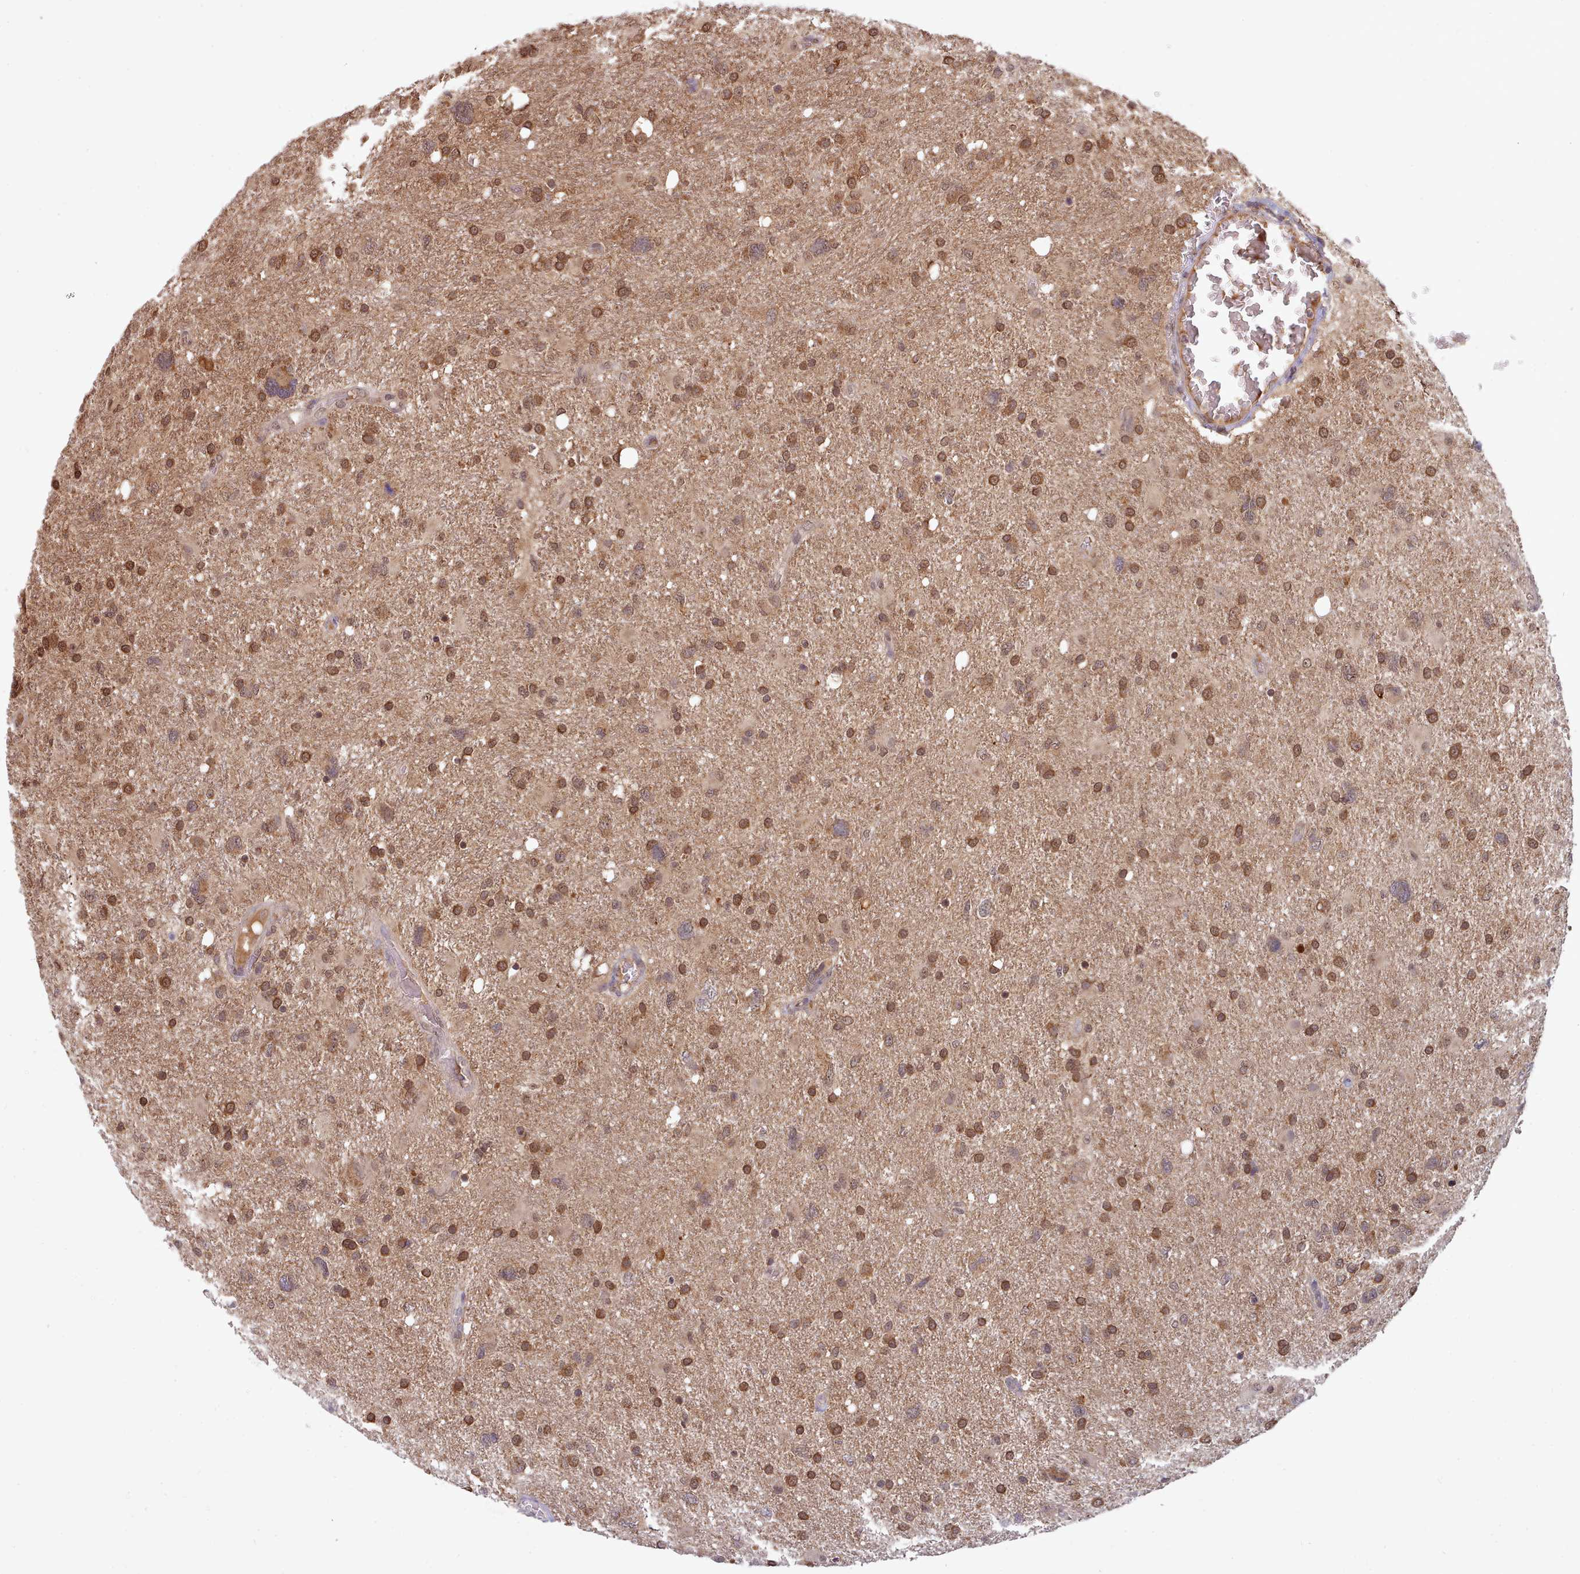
{"staining": {"intensity": "moderate", "quantity": ">75%", "location": "cytoplasmic/membranous,nuclear"}, "tissue": "glioma", "cell_type": "Tumor cells", "image_type": "cancer", "snomed": [{"axis": "morphology", "description": "Glioma, malignant, High grade"}, {"axis": "topography", "description": "Brain"}], "caption": "Protein expression by immunohistochemistry demonstrates moderate cytoplasmic/membranous and nuclear expression in approximately >75% of tumor cells in glioma.", "gene": "PIP4P1", "patient": {"sex": "male", "age": 61}}